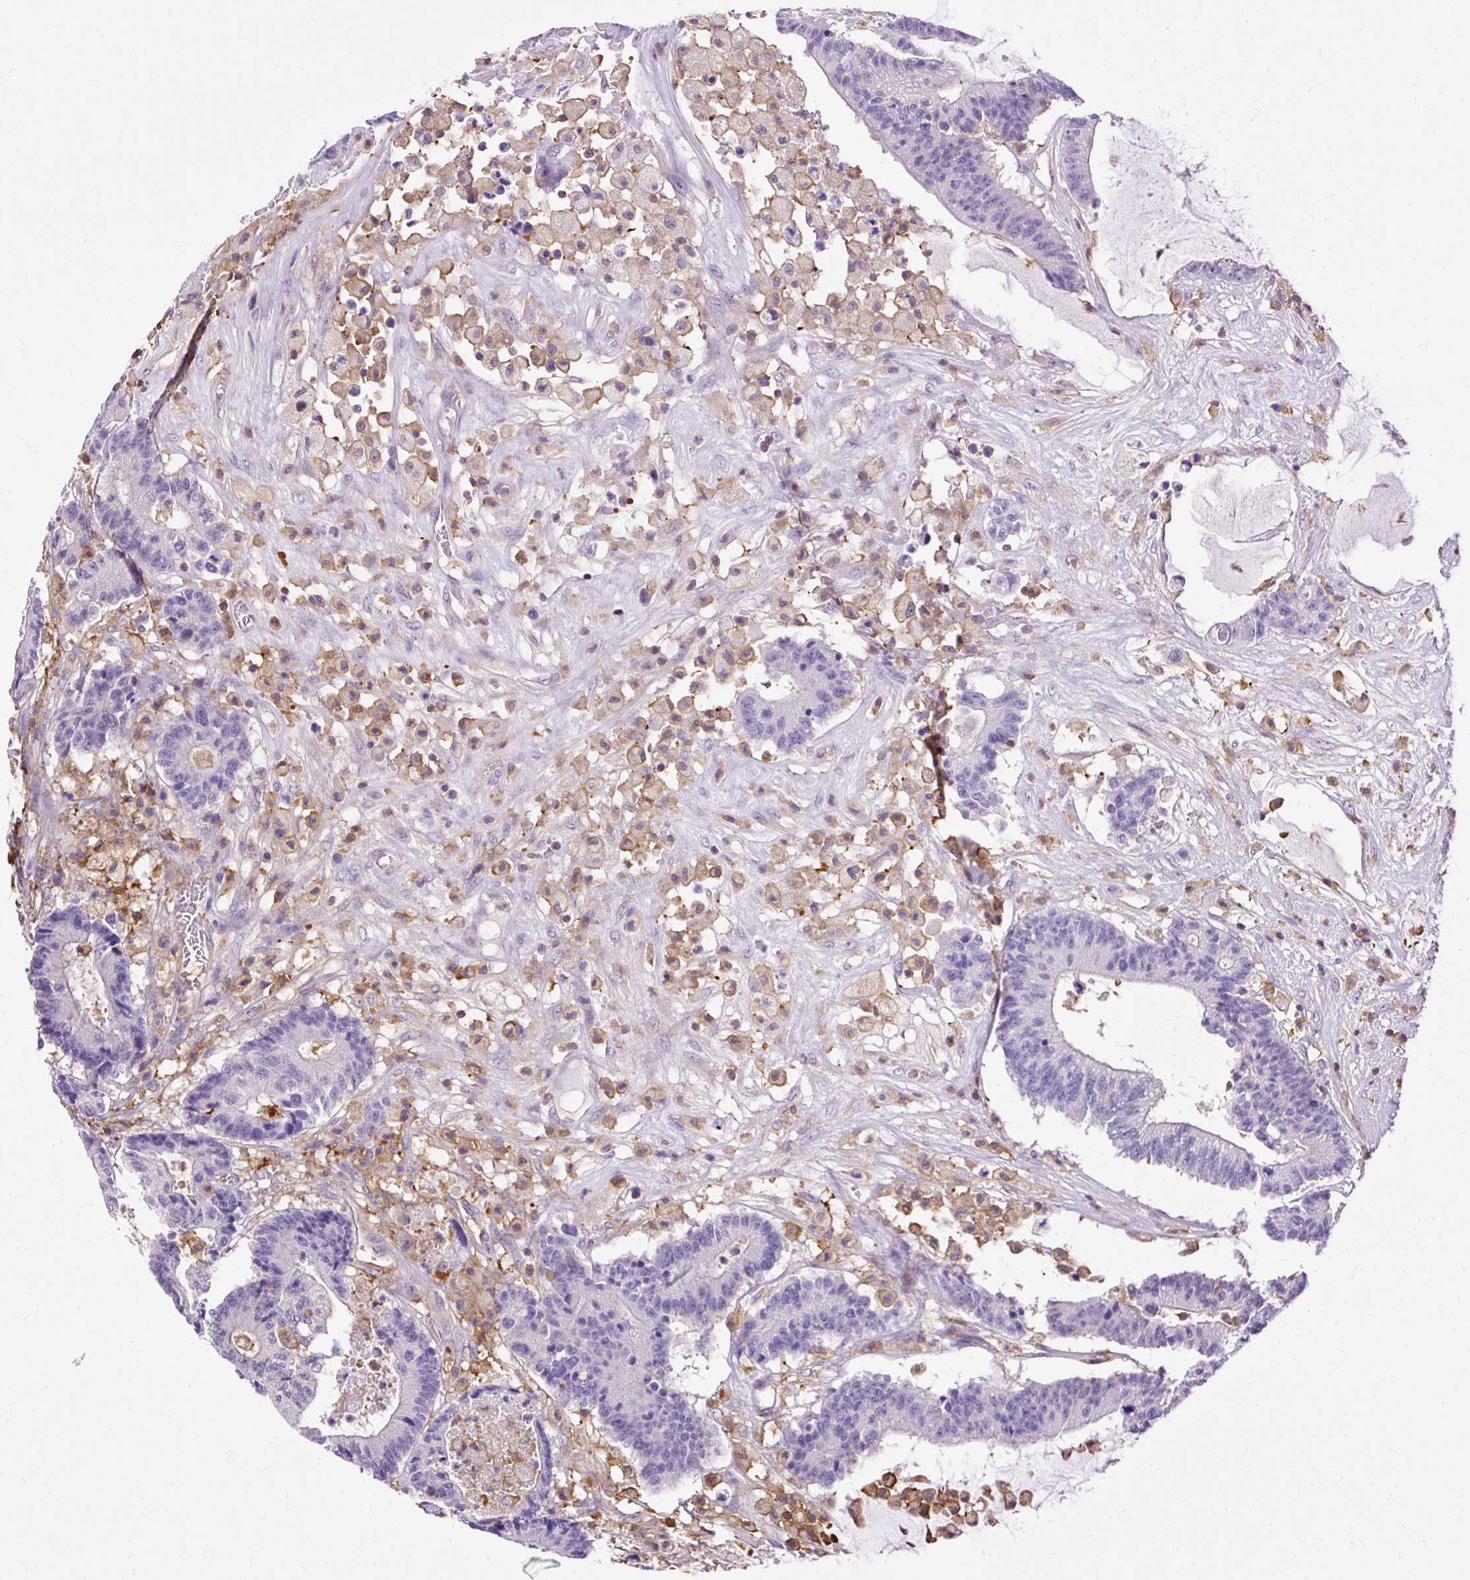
{"staining": {"intensity": "negative", "quantity": "none", "location": "none"}, "tissue": "colorectal cancer", "cell_type": "Tumor cells", "image_type": "cancer", "snomed": [{"axis": "morphology", "description": "Adenocarcinoma, NOS"}, {"axis": "topography", "description": "Colon"}], "caption": "Tumor cells are negative for protein expression in human colorectal cancer (adenocarcinoma).", "gene": "TWF2", "patient": {"sex": "female", "age": 84}}